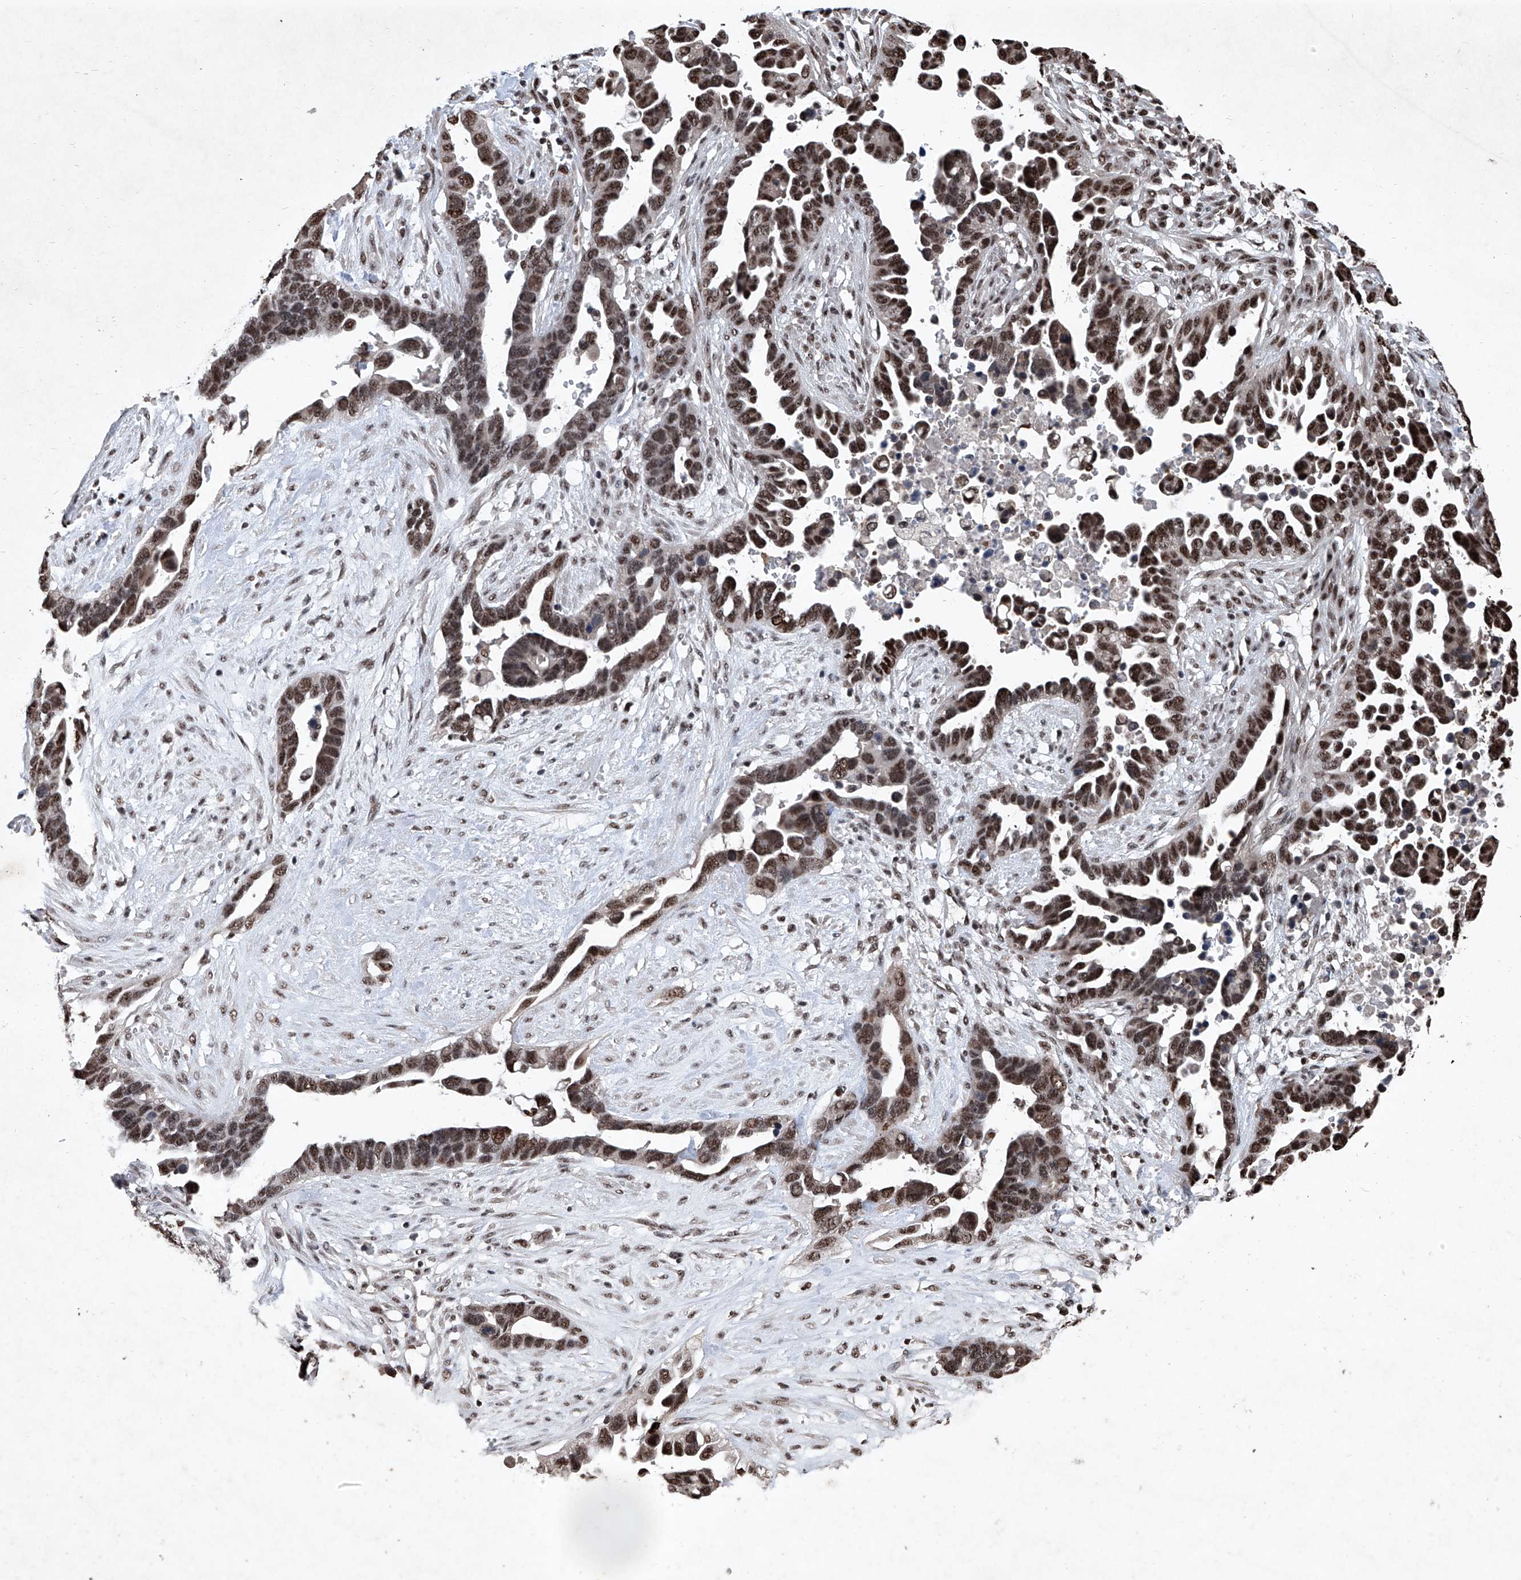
{"staining": {"intensity": "strong", "quantity": ">75%", "location": "nuclear"}, "tissue": "ovarian cancer", "cell_type": "Tumor cells", "image_type": "cancer", "snomed": [{"axis": "morphology", "description": "Cystadenocarcinoma, serous, NOS"}, {"axis": "topography", "description": "Ovary"}], "caption": "Strong nuclear staining is present in about >75% of tumor cells in ovarian serous cystadenocarcinoma.", "gene": "DDX39B", "patient": {"sex": "female", "age": 54}}